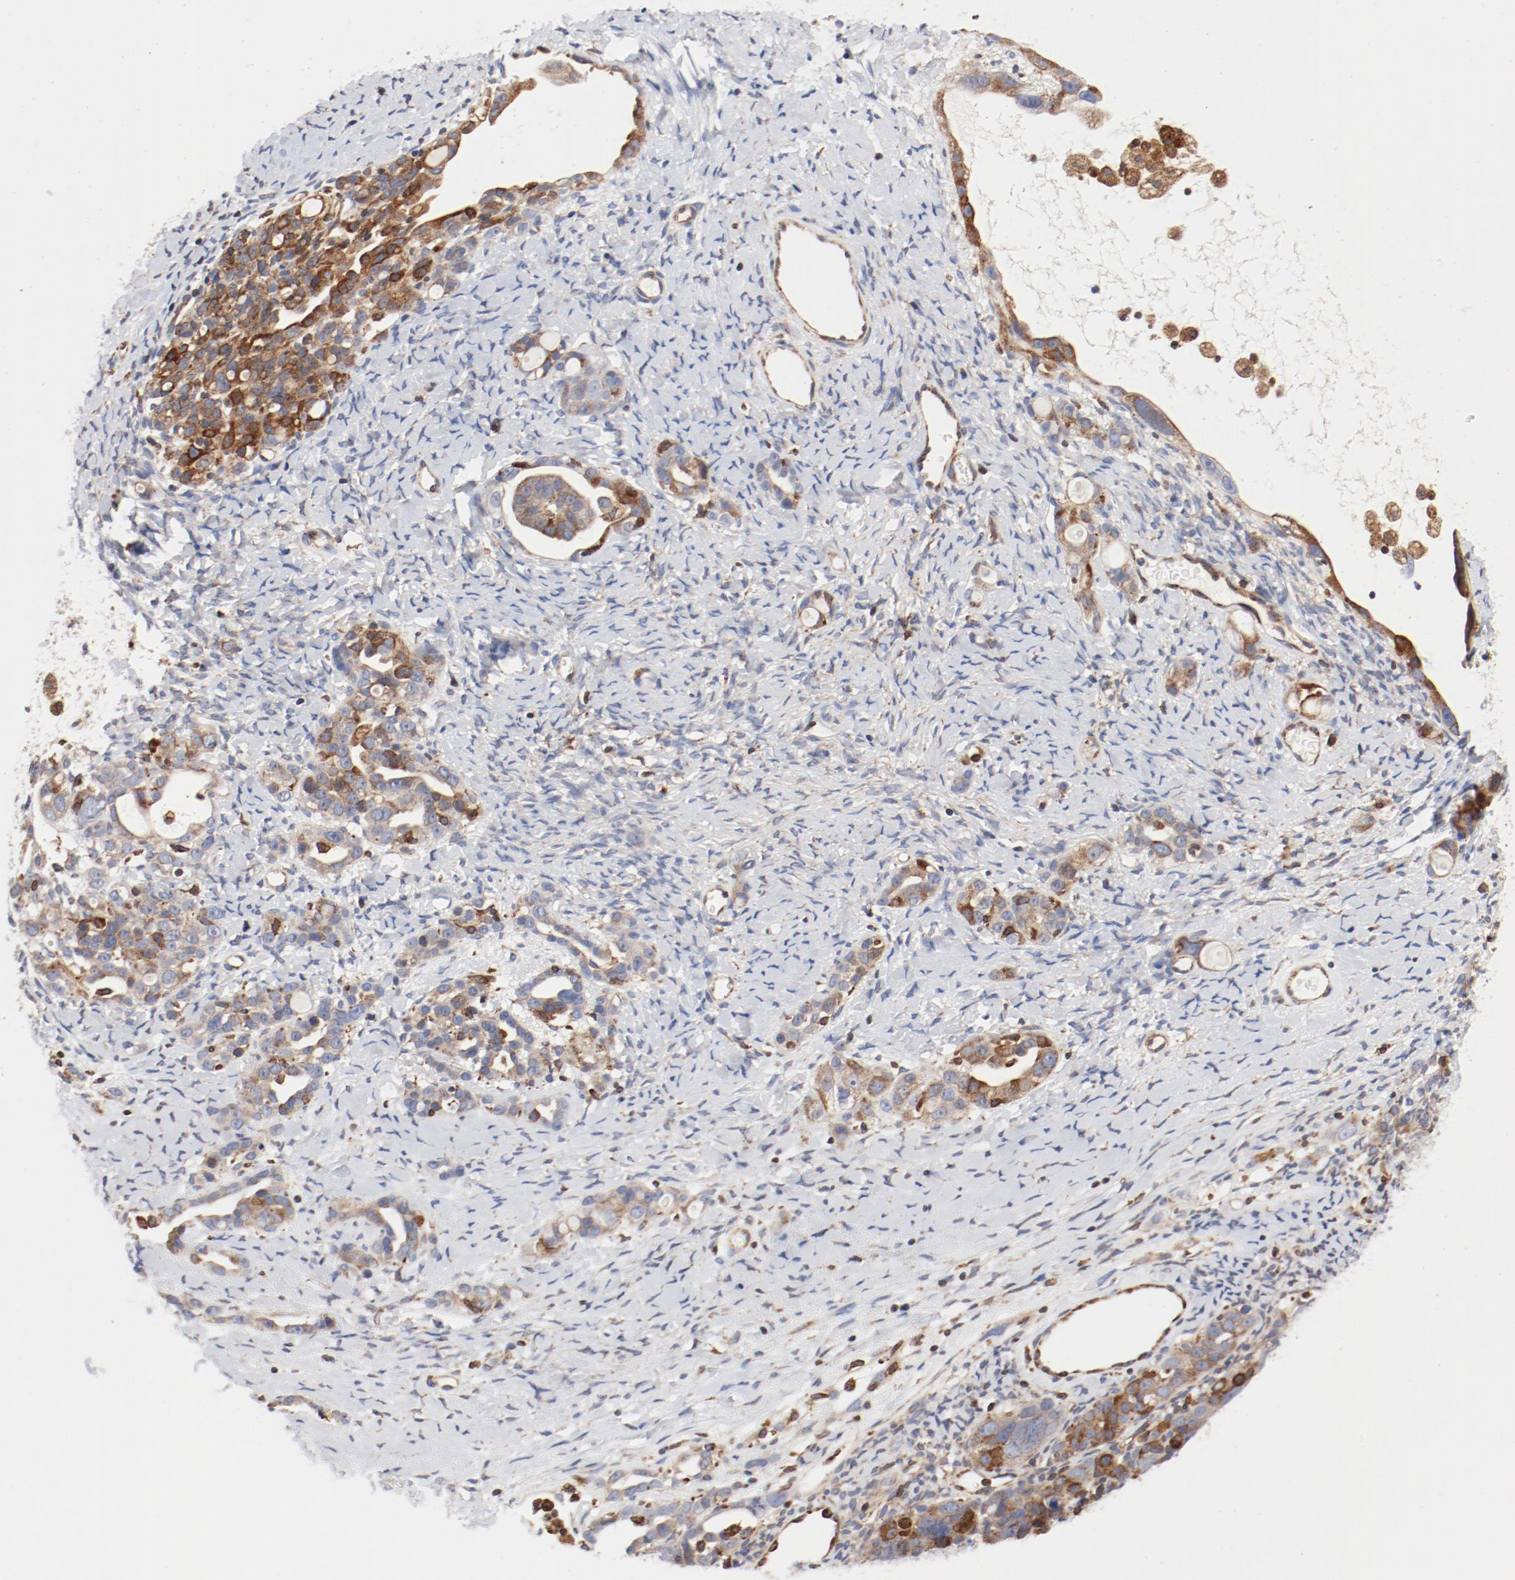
{"staining": {"intensity": "moderate", "quantity": ">75%", "location": "cytoplasmic/membranous"}, "tissue": "ovarian cancer", "cell_type": "Tumor cells", "image_type": "cancer", "snomed": [{"axis": "morphology", "description": "Cystadenocarcinoma, serous, NOS"}, {"axis": "topography", "description": "Ovary"}], "caption": "Immunohistochemical staining of human ovarian cancer (serous cystadenocarcinoma) shows medium levels of moderate cytoplasmic/membranous staining in about >75% of tumor cells.", "gene": "PDPK1", "patient": {"sex": "female", "age": 66}}